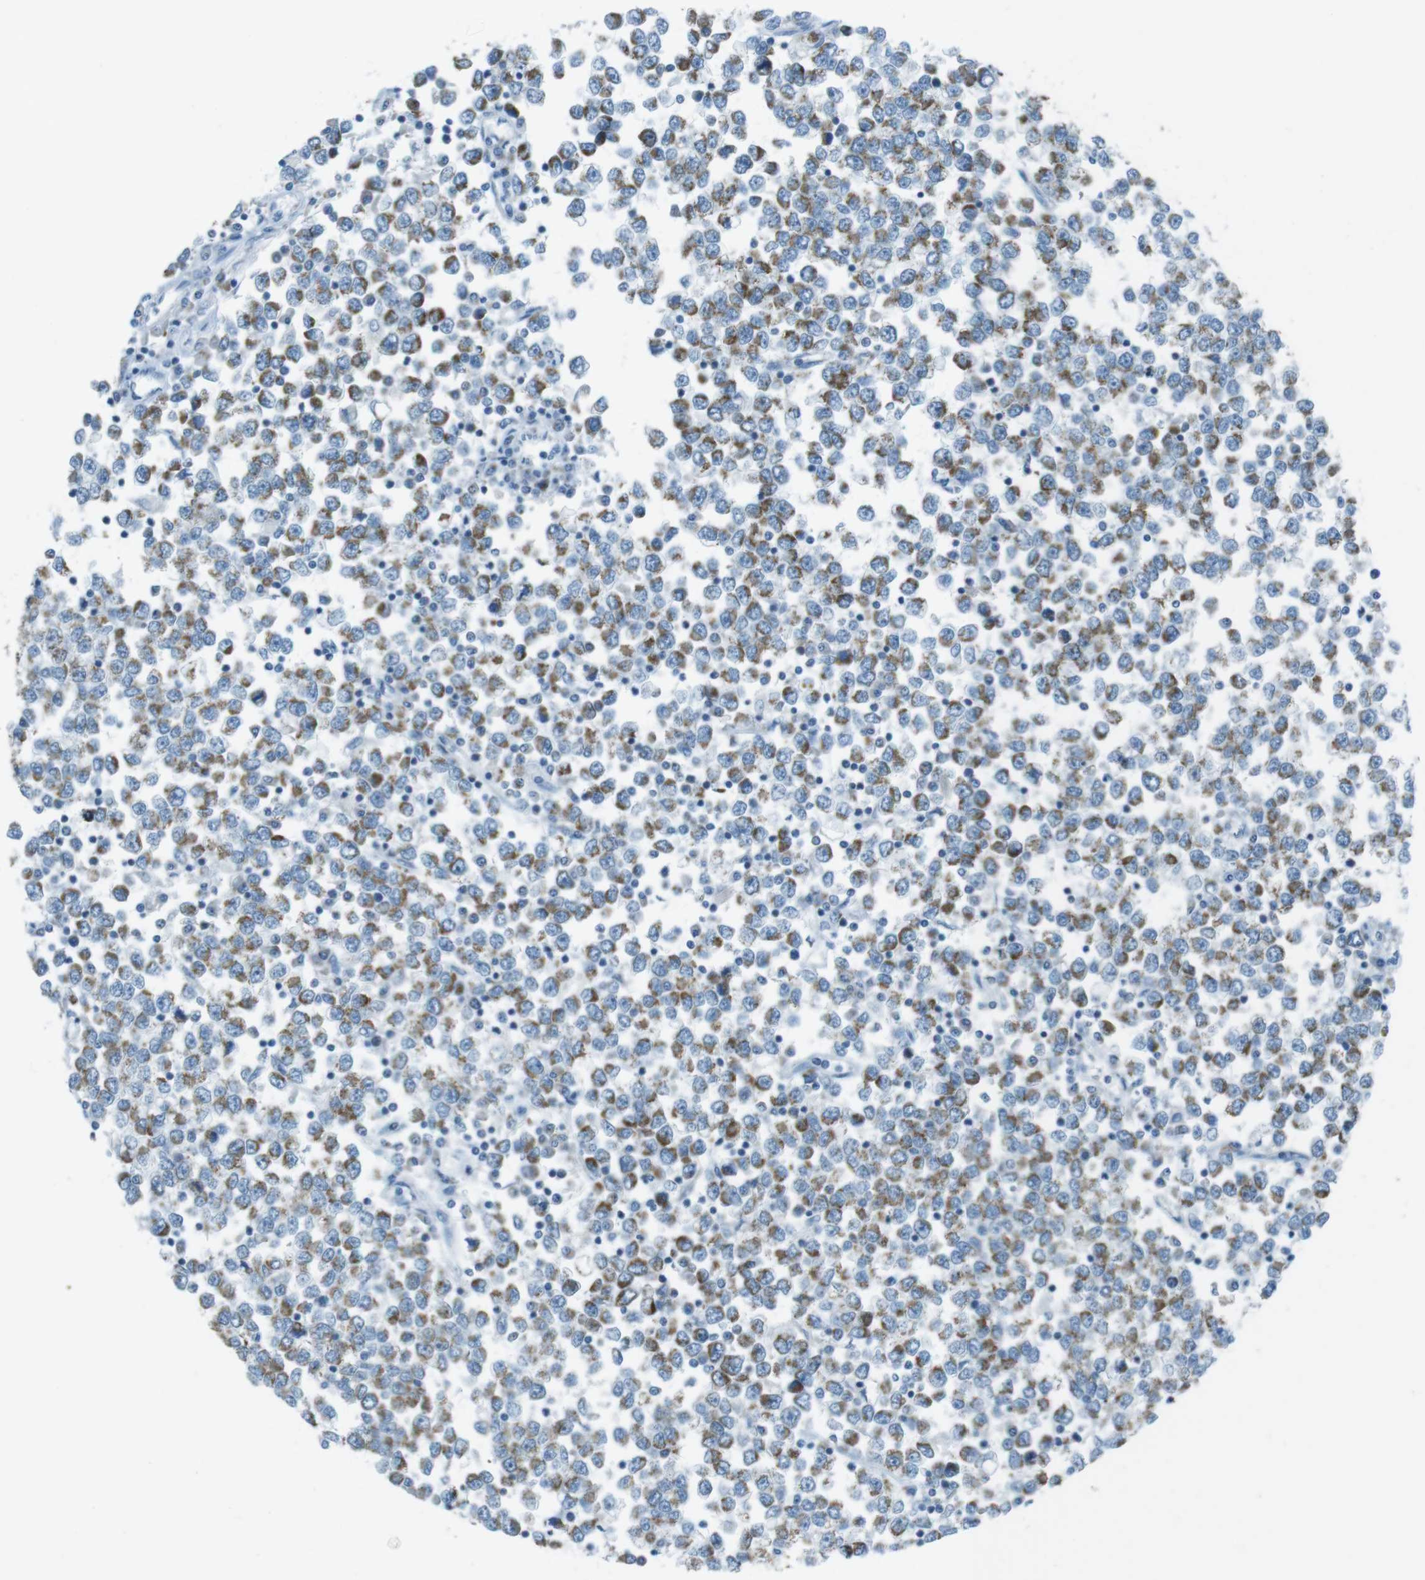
{"staining": {"intensity": "moderate", "quantity": ">75%", "location": "cytoplasmic/membranous"}, "tissue": "testis cancer", "cell_type": "Tumor cells", "image_type": "cancer", "snomed": [{"axis": "morphology", "description": "Seminoma, NOS"}, {"axis": "topography", "description": "Testis"}], "caption": "This is an image of immunohistochemistry (IHC) staining of testis cancer (seminoma), which shows moderate positivity in the cytoplasmic/membranous of tumor cells.", "gene": "DNAJA3", "patient": {"sex": "male", "age": 65}}